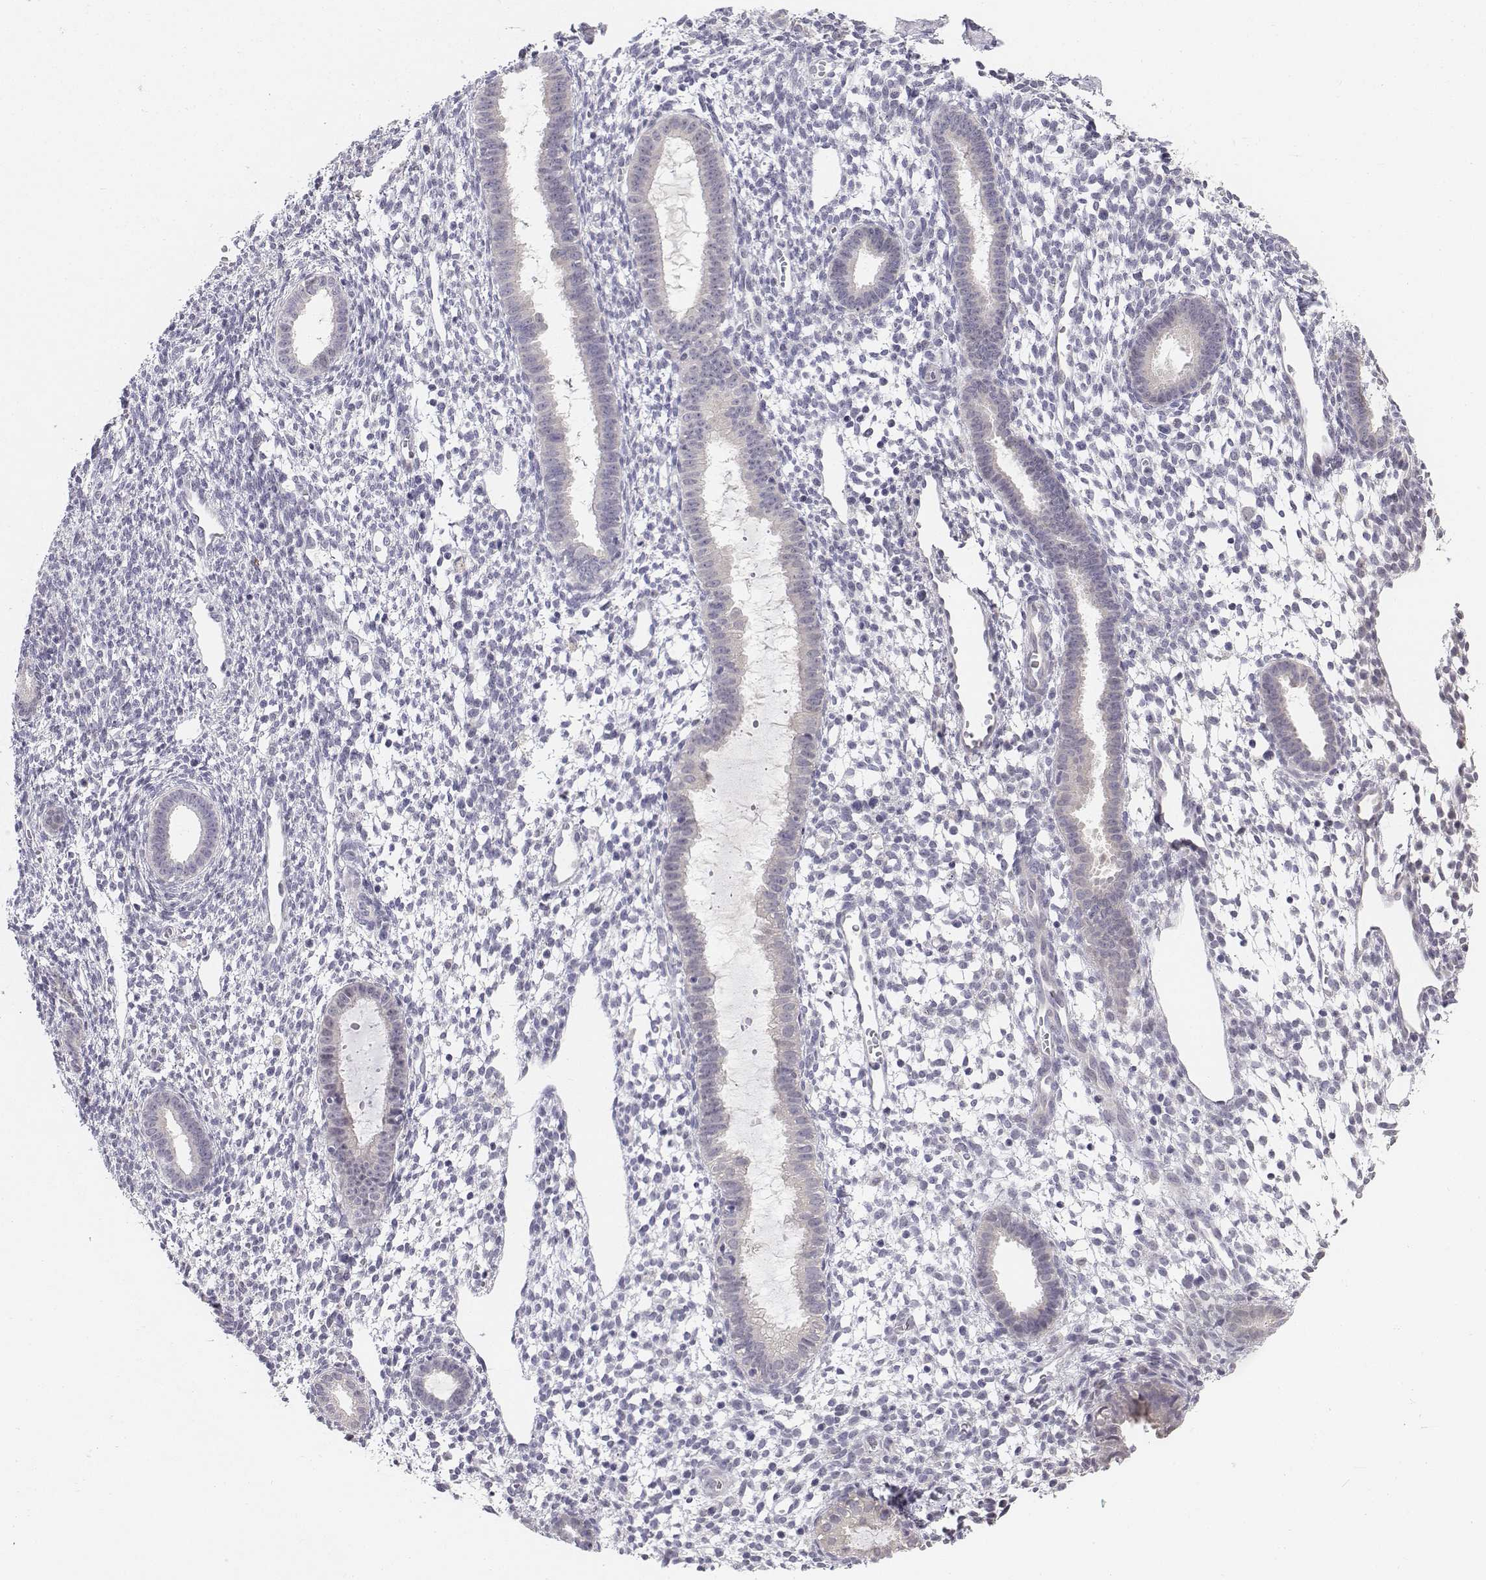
{"staining": {"intensity": "negative", "quantity": "none", "location": "none"}, "tissue": "endometrium", "cell_type": "Cells in endometrial stroma", "image_type": "normal", "snomed": [{"axis": "morphology", "description": "Normal tissue, NOS"}, {"axis": "topography", "description": "Endometrium"}], "caption": "Cells in endometrial stroma show no significant protein expression in benign endometrium. (DAB (3,3'-diaminobenzidine) immunohistochemistry (IHC) with hematoxylin counter stain).", "gene": "PENK", "patient": {"sex": "female", "age": 36}}